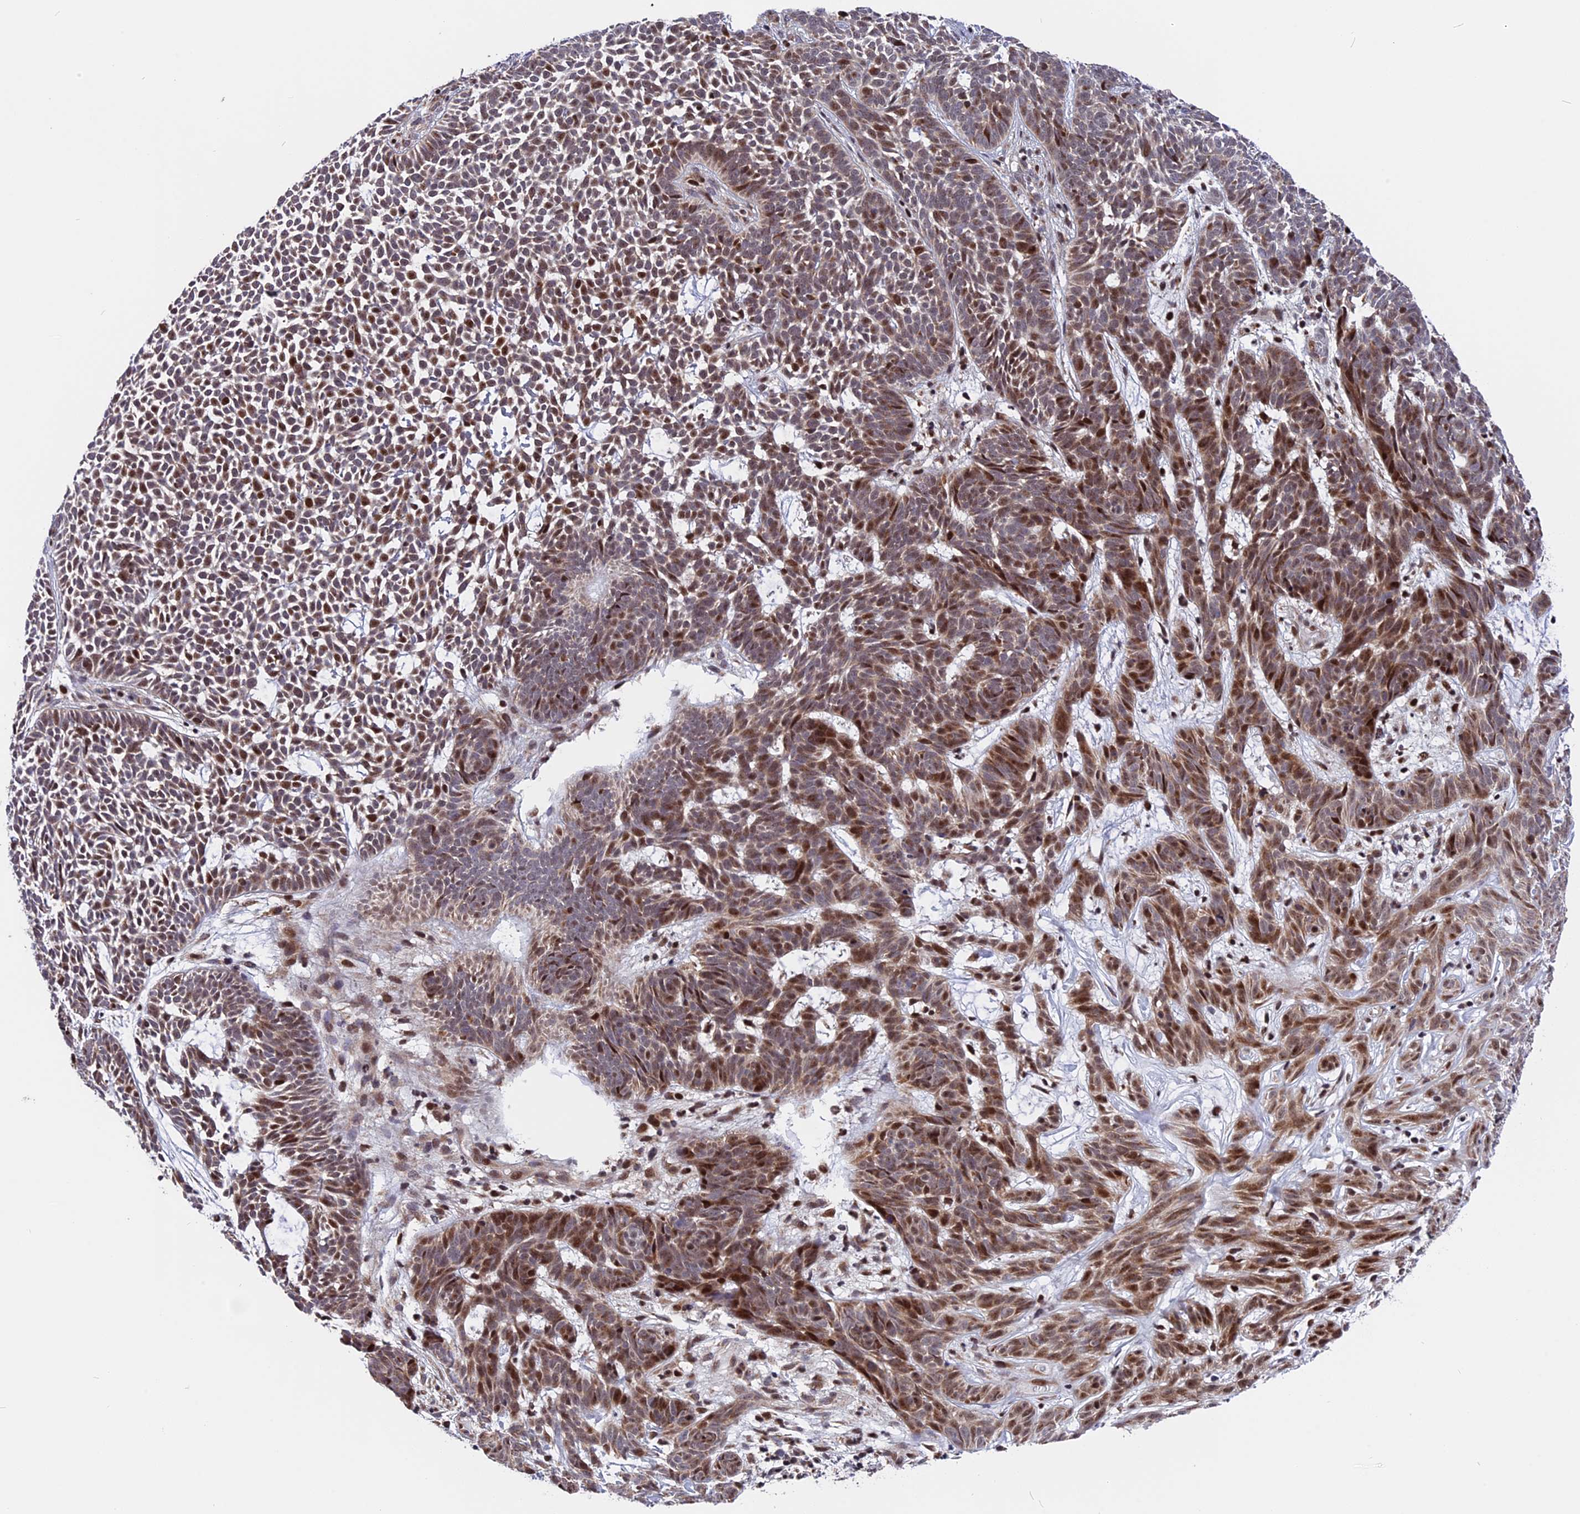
{"staining": {"intensity": "moderate", "quantity": ">75%", "location": "cytoplasmic/membranous,nuclear"}, "tissue": "skin cancer", "cell_type": "Tumor cells", "image_type": "cancer", "snomed": [{"axis": "morphology", "description": "Basal cell carcinoma"}, {"axis": "topography", "description": "Skin"}], "caption": "A photomicrograph showing moderate cytoplasmic/membranous and nuclear expression in approximately >75% of tumor cells in skin cancer, as visualized by brown immunohistochemical staining.", "gene": "FAM174C", "patient": {"sex": "female", "age": 78}}